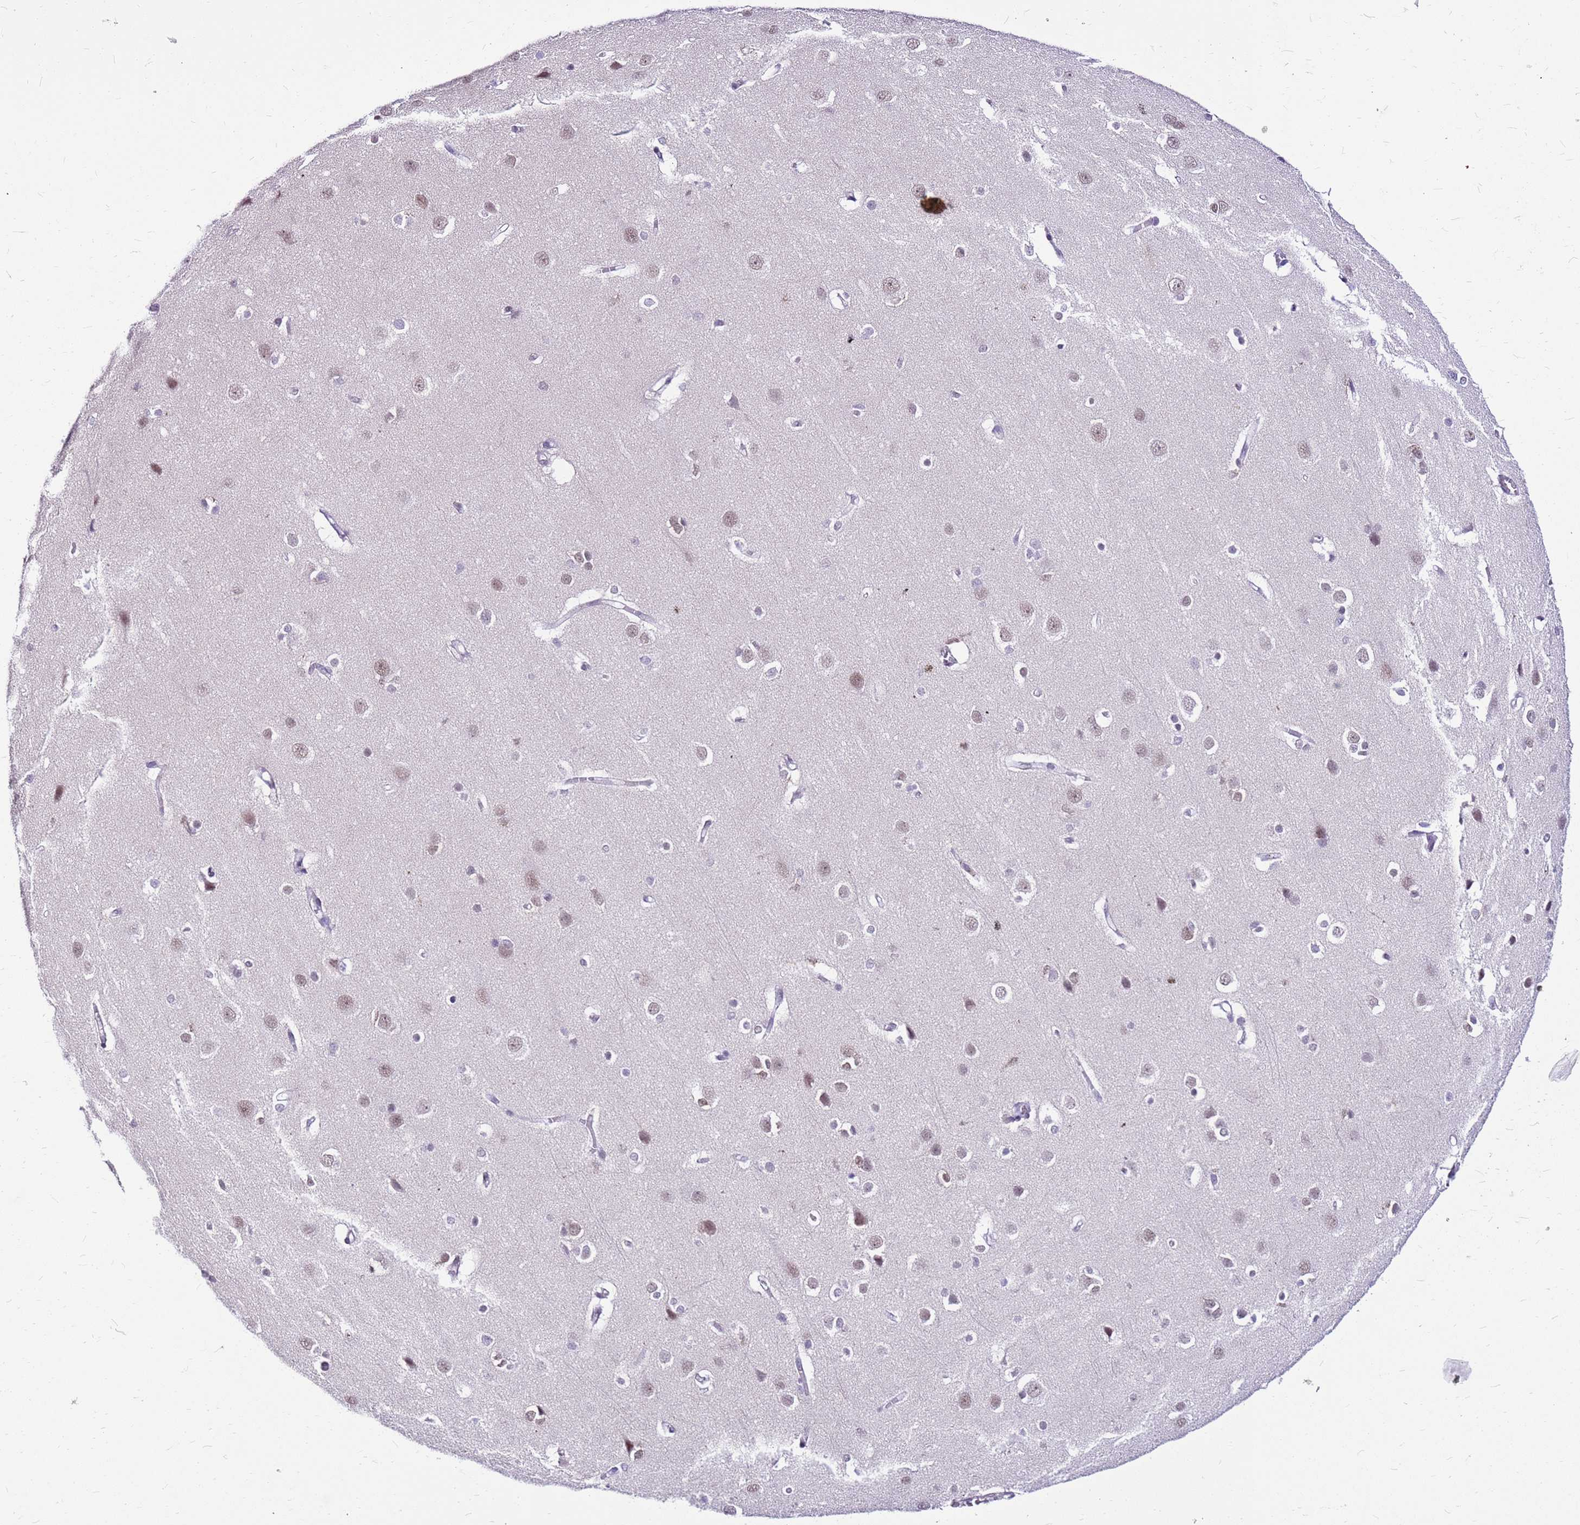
{"staining": {"intensity": "negative", "quantity": "none", "location": "none"}, "tissue": "cerebral cortex", "cell_type": "Endothelial cells", "image_type": "normal", "snomed": [{"axis": "morphology", "description": "Normal tissue, NOS"}, {"axis": "topography", "description": "Cerebral cortex"}], "caption": "Endothelial cells show no significant positivity in benign cerebral cortex. Brightfield microscopy of IHC stained with DAB (3,3'-diaminobenzidine) (brown) and hematoxylin (blue), captured at high magnification.", "gene": "ALDH1A3", "patient": {"sex": "male", "age": 37}}